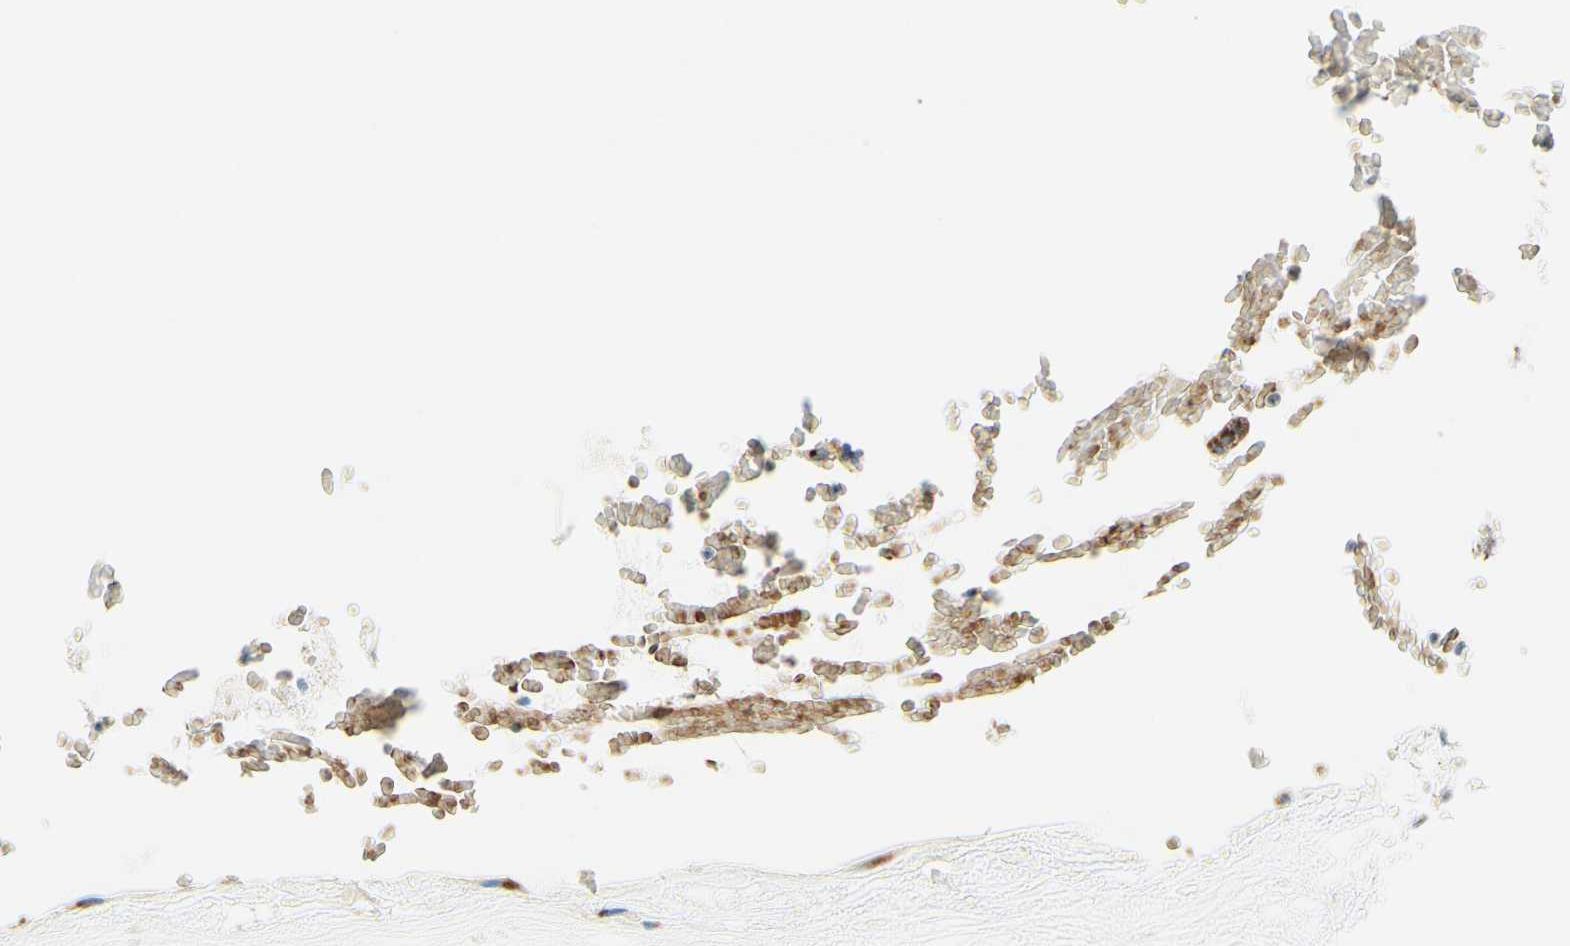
{"staining": {"intensity": "strong", "quantity": ">75%", "location": "cytoplasmic/membranous"}, "tissue": "head and neck cancer", "cell_type": "Tumor cells", "image_type": "cancer", "snomed": [{"axis": "morphology", "description": "Adenocarcinoma, NOS"}, {"axis": "morphology", "description": "Adenoma, NOS"}, {"axis": "topography", "description": "Head-Neck"}], "caption": "Head and neck cancer stained for a protein (brown) demonstrates strong cytoplasmic/membranous positive expression in approximately >75% of tumor cells.", "gene": "GOLGB1", "patient": {"sex": "female", "age": 55}}